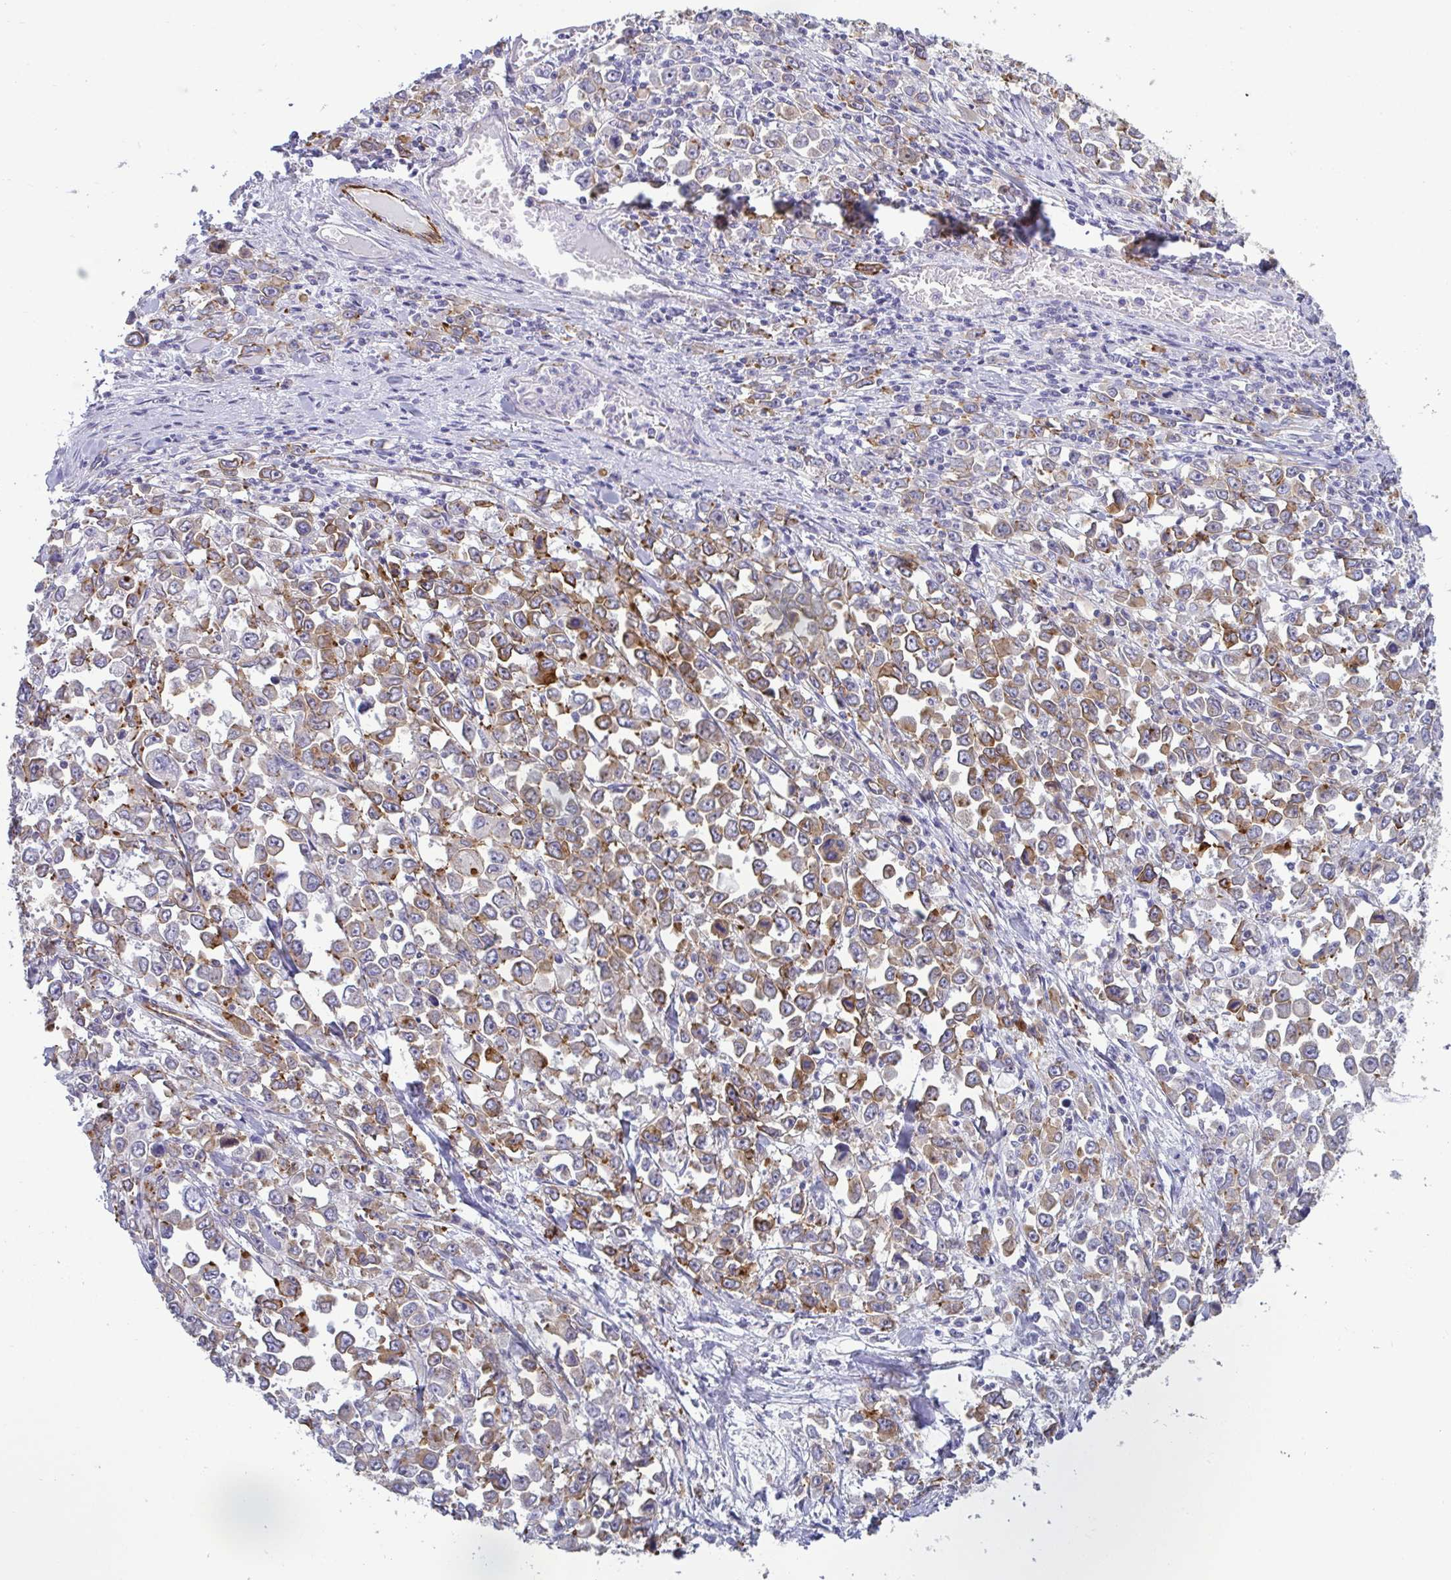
{"staining": {"intensity": "weak", "quantity": ">75%", "location": "cytoplasmic/membranous"}, "tissue": "stomach cancer", "cell_type": "Tumor cells", "image_type": "cancer", "snomed": [{"axis": "morphology", "description": "Adenocarcinoma, NOS"}, {"axis": "topography", "description": "Stomach, upper"}], "caption": "Weak cytoplasmic/membranous staining for a protein is present in about >75% of tumor cells of adenocarcinoma (stomach) using immunohistochemistry.", "gene": "LIMA1", "patient": {"sex": "male", "age": 70}}